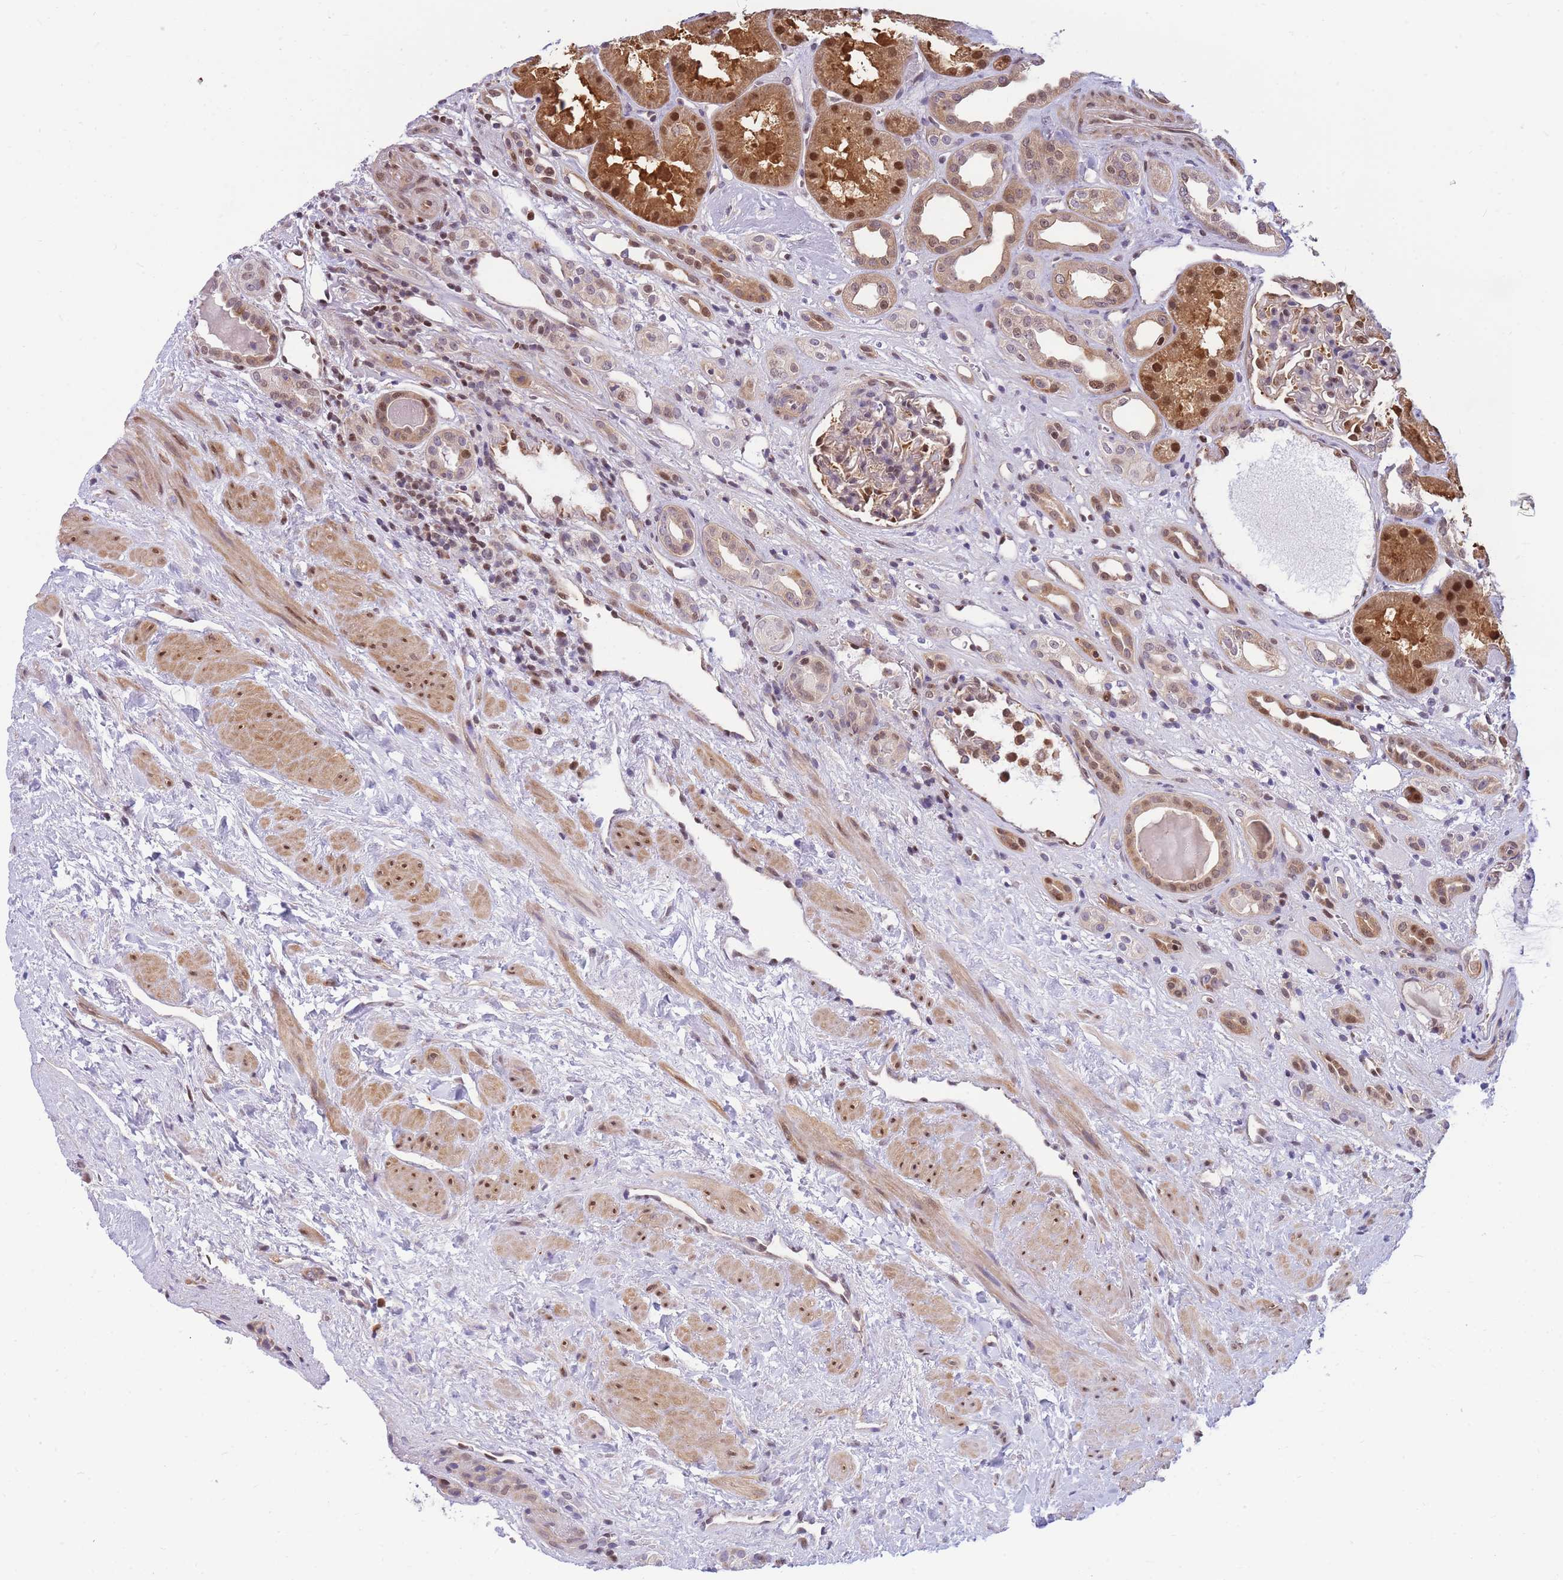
{"staining": {"intensity": "moderate", "quantity": "<25%", "location": "cytoplasmic/membranous,nuclear"}, "tissue": "kidney", "cell_type": "Cells in glomeruli", "image_type": "normal", "snomed": [{"axis": "morphology", "description": "Normal tissue, NOS"}, {"axis": "topography", "description": "Kidney"}], "caption": "DAB (3,3'-diaminobenzidine) immunohistochemical staining of unremarkable human kidney displays moderate cytoplasmic/membranous,nuclear protein expression in about <25% of cells in glomeruli. Nuclei are stained in blue.", "gene": "CRACD", "patient": {"sex": "male", "age": 61}}